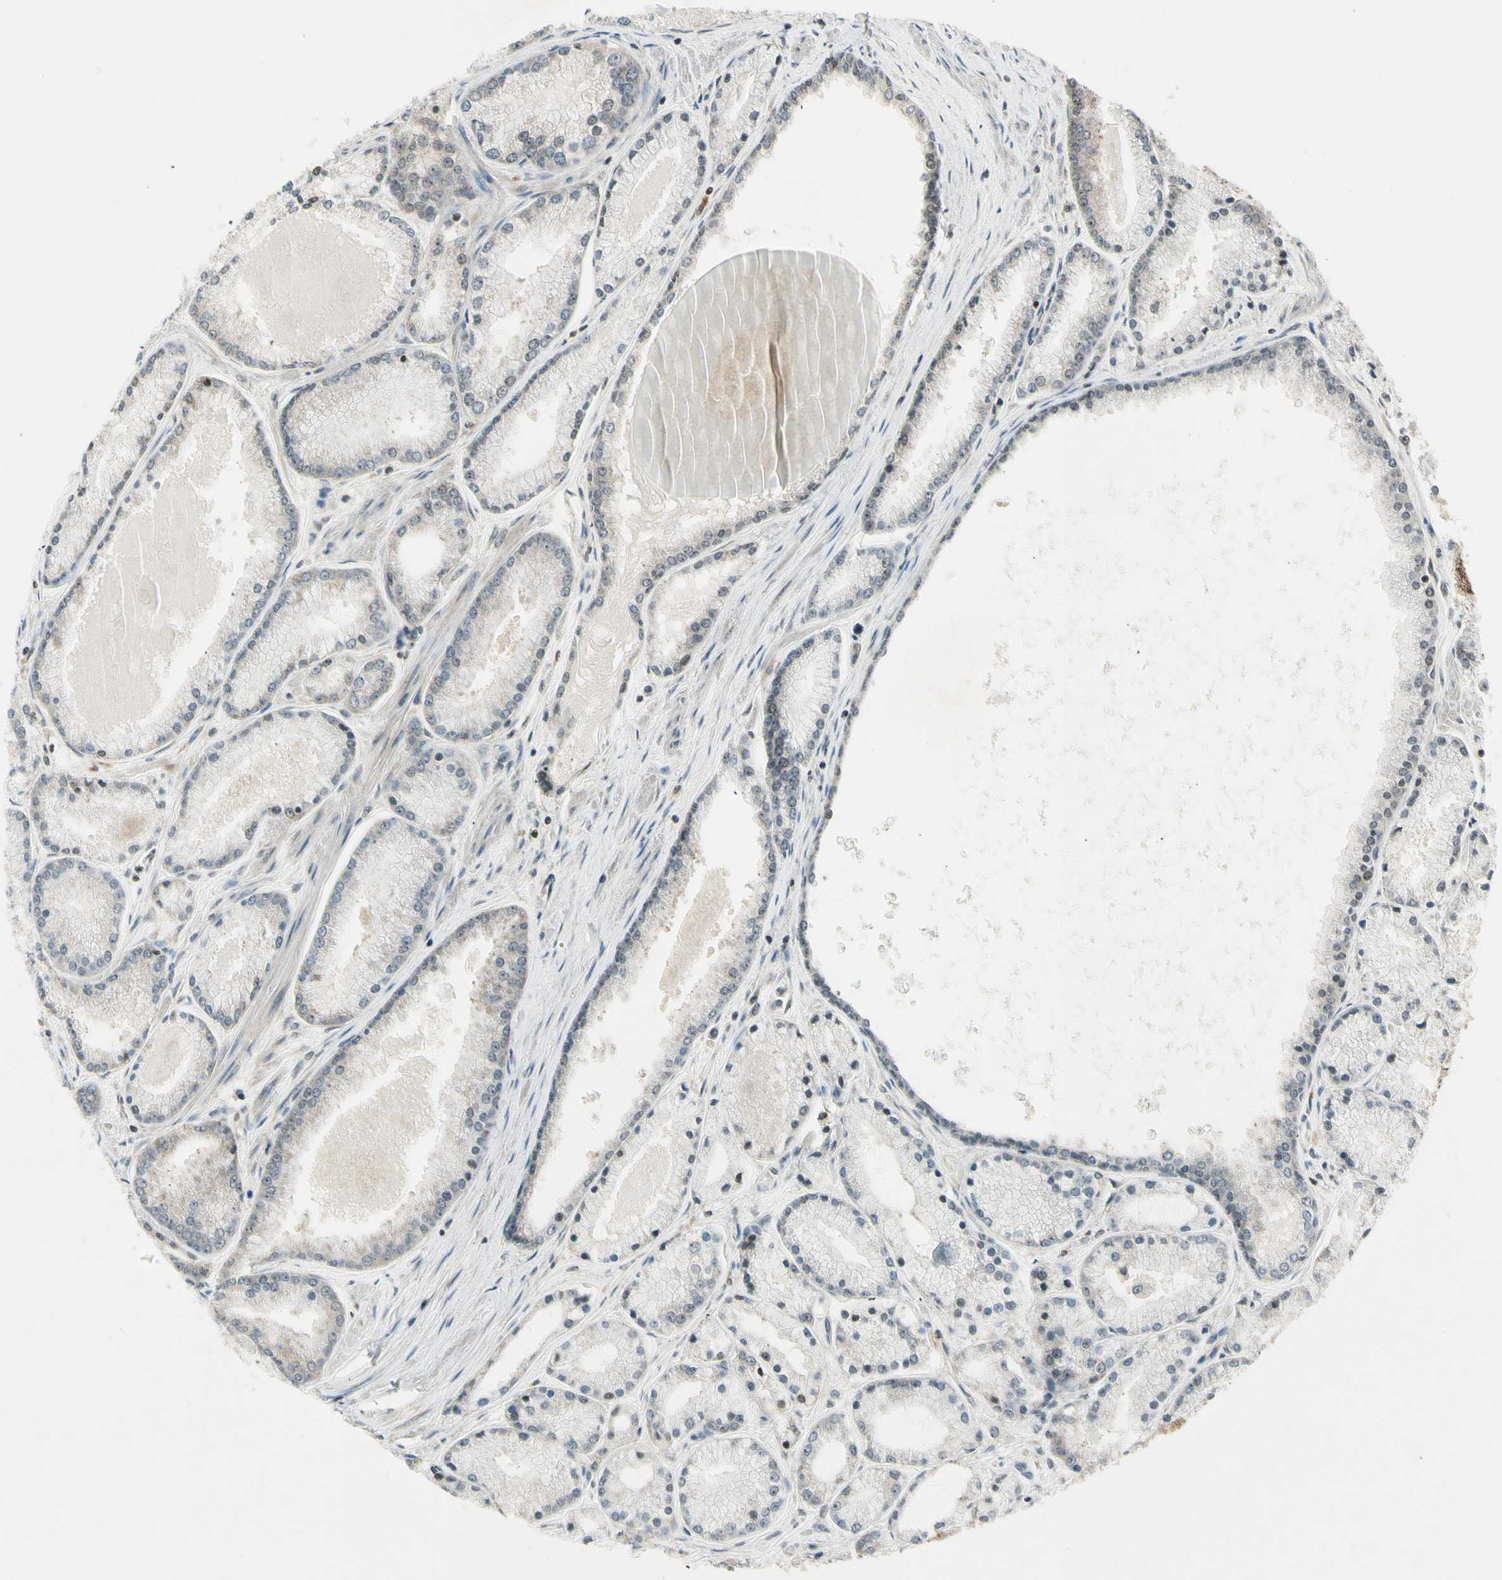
{"staining": {"intensity": "negative", "quantity": "none", "location": "none"}, "tissue": "prostate cancer", "cell_type": "Tumor cells", "image_type": "cancer", "snomed": [{"axis": "morphology", "description": "Adenocarcinoma, High grade"}, {"axis": "topography", "description": "Prostate"}], "caption": "This is an immunohistochemistry (IHC) photomicrograph of human prostate high-grade adenocarcinoma. There is no staining in tumor cells.", "gene": "SMN2", "patient": {"sex": "male", "age": 61}}